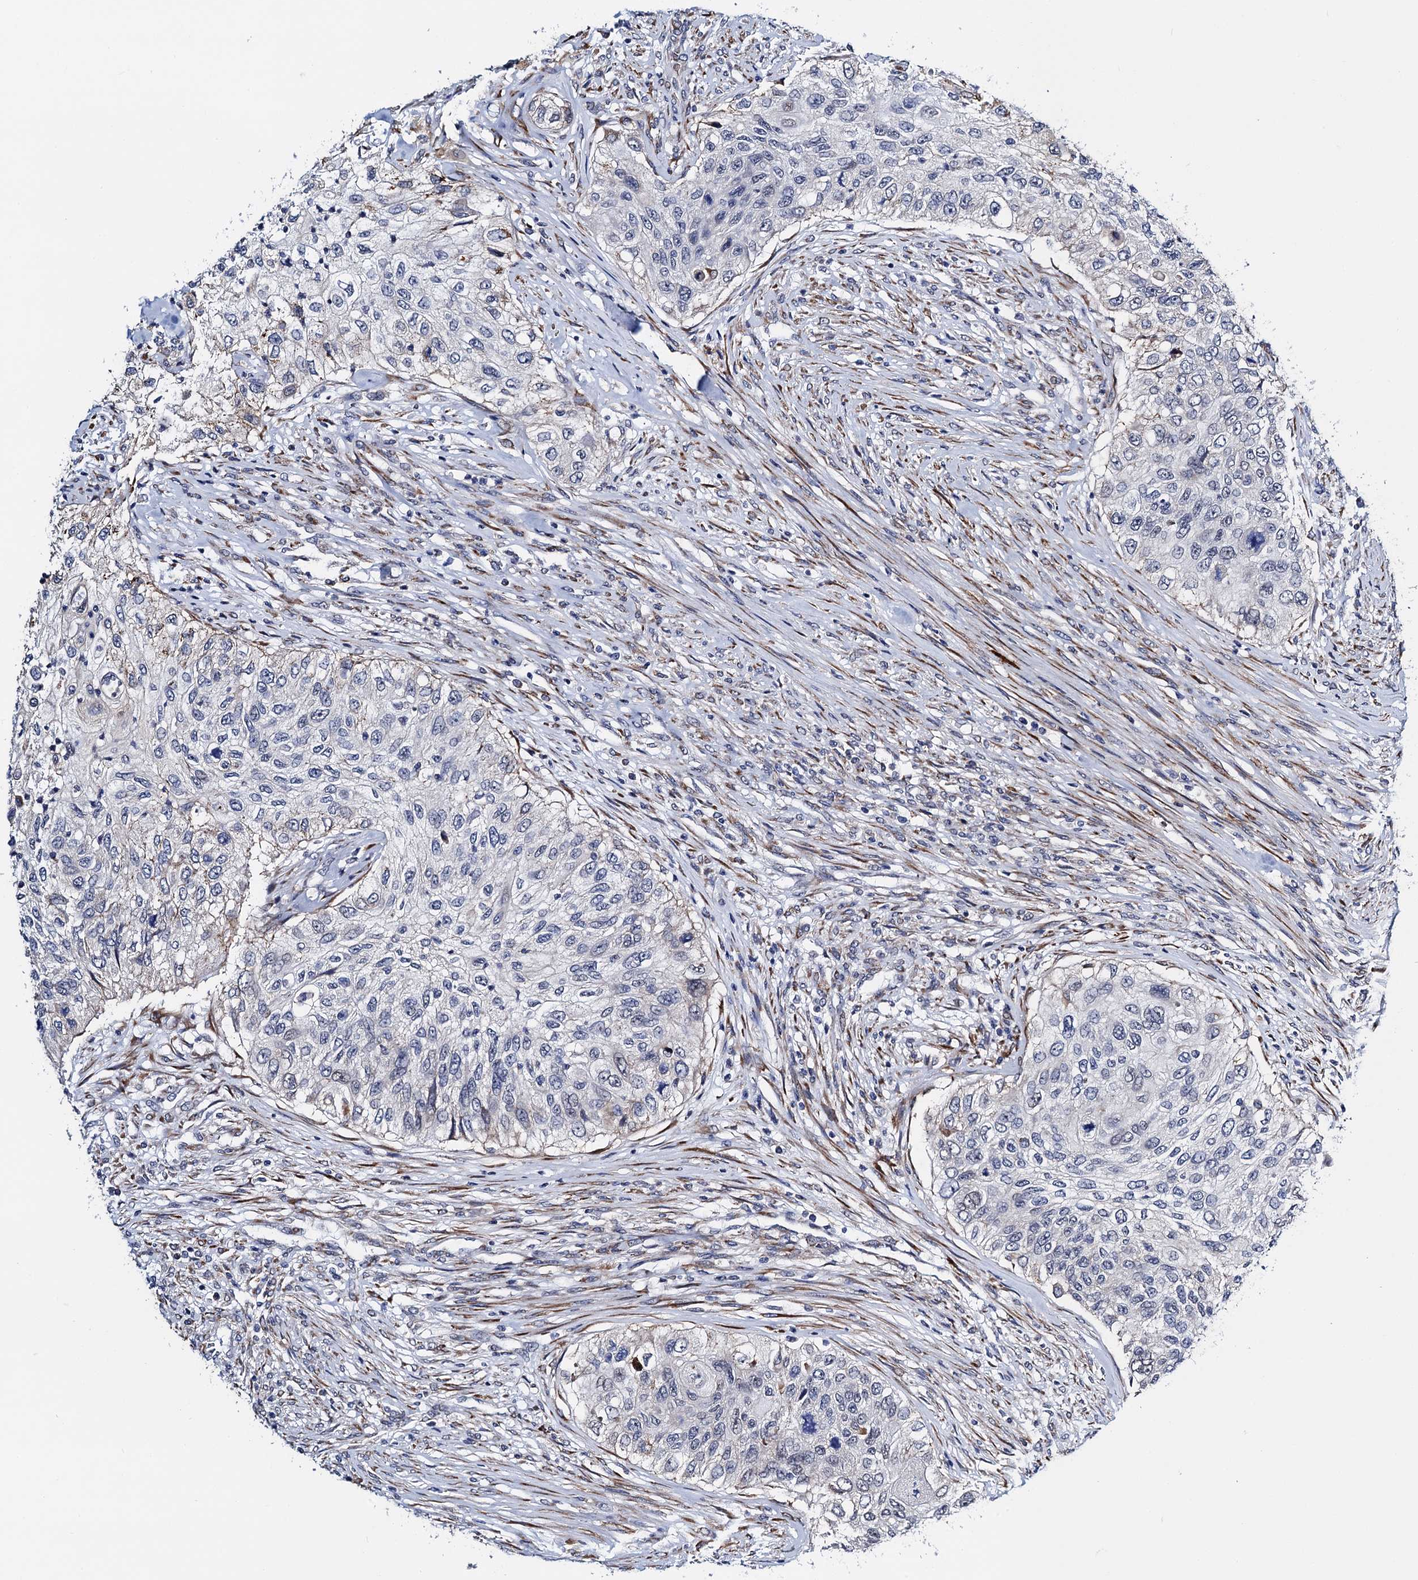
{"staining": {"intensity": "negative", "quantity": "none", "location": "none"}, "tissue": "urothelial cancer", "cell_type": "Tumor cells", "image_type": "cancer", "snomed": [{"axis": "morphology", "description": "Urothelial carcinoma, High grade"}, {"axis": "topography", "description": "Urinary bladder"}], "caption": "Human urothelial cancer stained for a protein using immunohistochemistry (IHC) reveals no expression in tumor cells.", "gene": "SLC7A10", "patient": {"sex": "female", "age": 60}}